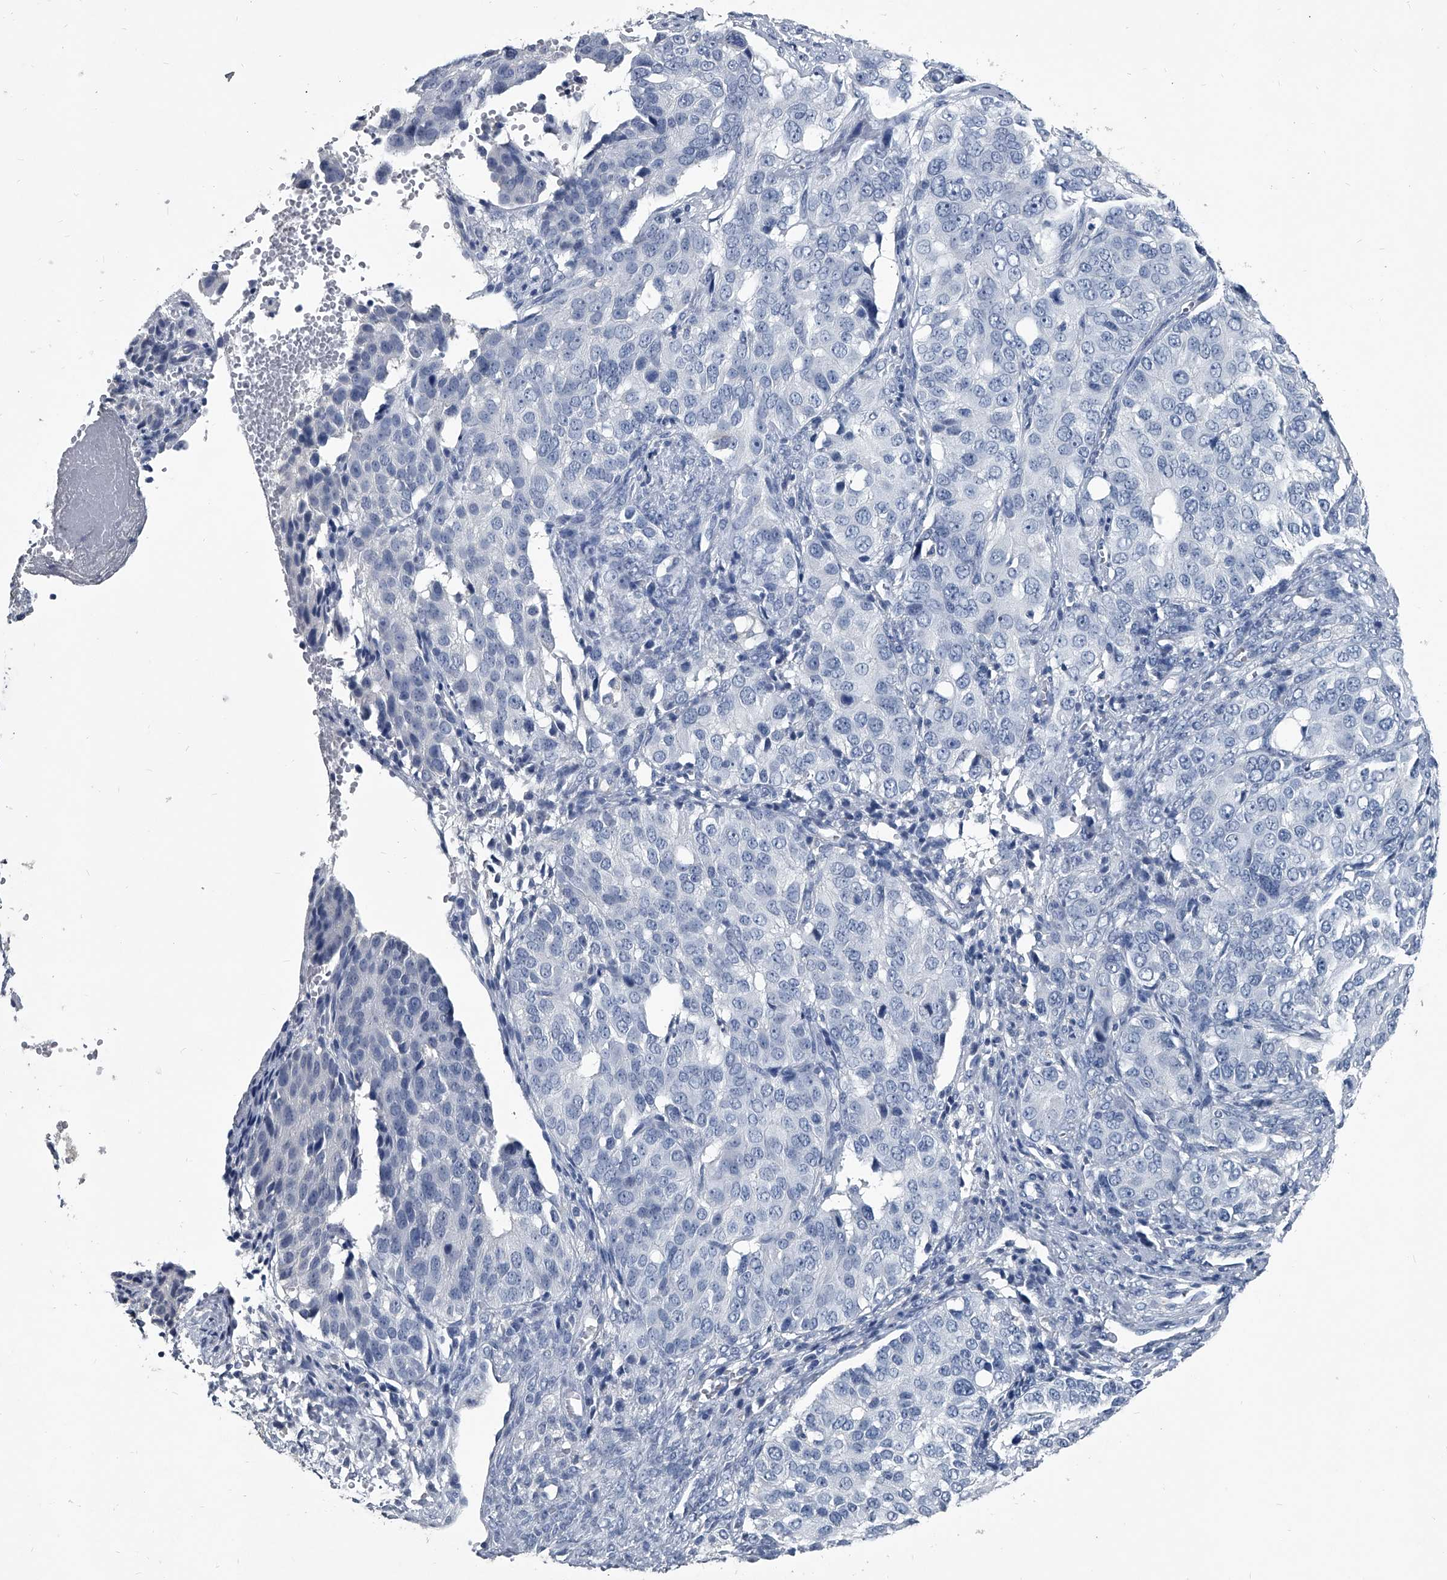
{"staining": {"intensity": "negative", "quantity": "none", "location": "none"}, "tissue": "ovarian cancer", "cell_type": "Tumor cells", "image_type": "cancer", "snomed": [{"axis": "morphology", "description": "Carcinoma, endometroid"}, {"axis": "topography", "description": "Ovary"}], "caption": "Immunohistochemistry (IHC) micrograph of neoplastic tissue: human ovarian cancer stained with DAB shows no significant protein expression in tumor cells. (Stains: DAB immunohistochemistry with hematoxylin counter stain, Microscopy: brightfield microscopy at high magnification).", "gene": "BCAS1", "patient": {"sex": "female", "age": 51}}